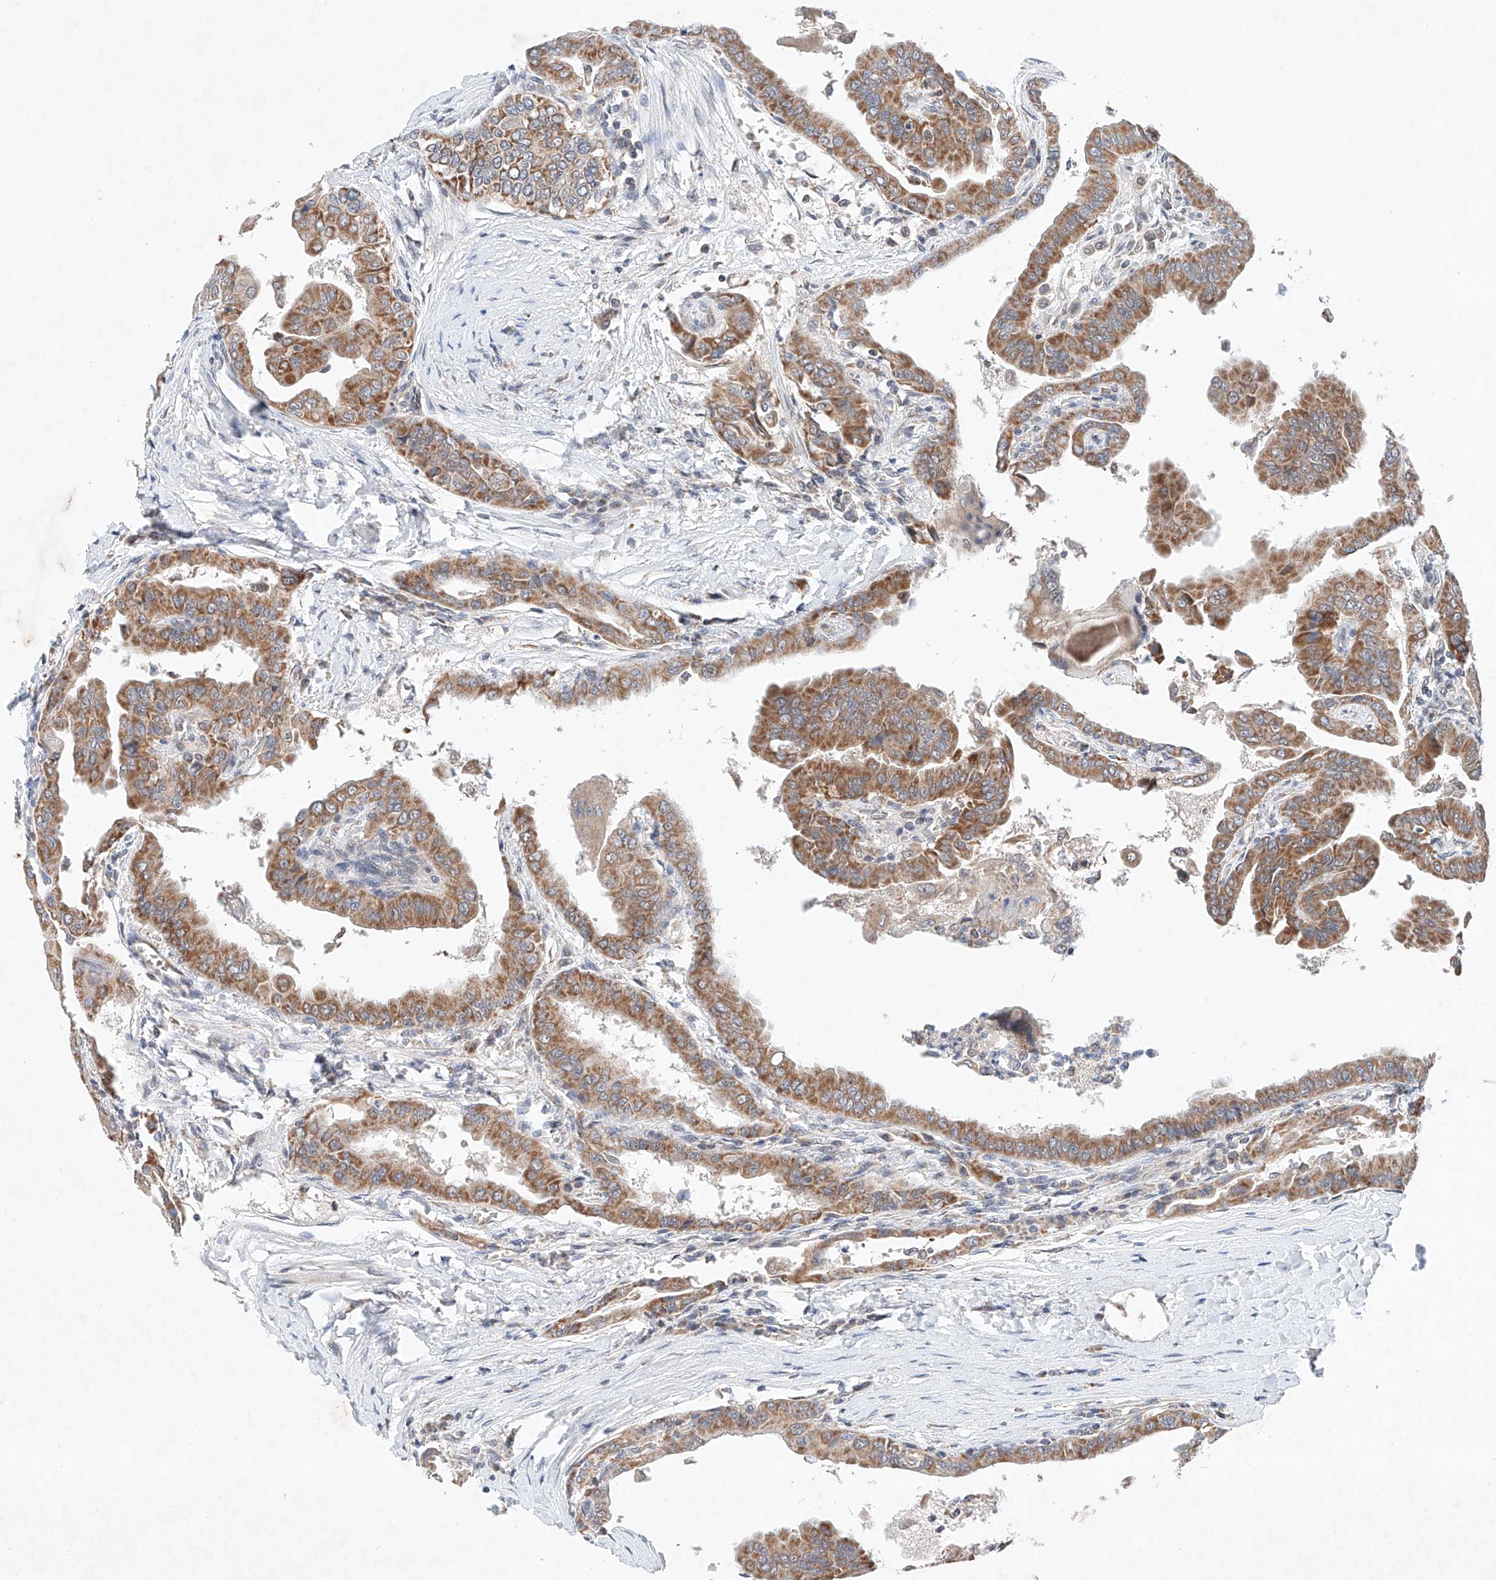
{"staining": {"intensity": "moderate", "quantity": ">75%", "location": "cytoplasmic/membranous"}, "tissue": "thyroid cancer", "cell_type": "Tumor cells", "image_type": "cancer", "snomed": [{"axis": "morphology", "description": "Papillary adenocarcinoma, NOS"}, {"axis": "topography", "description": "Thyroid gland"}], "caption": "Immunohistochemical staining of human thyroid cancer (papillary adenocarcinoma) displays medium levels of moderate cytoplasmic/membranous protein positivity in about >75% of tumor cells.", "gene": "FASTK", "patient": {"sex": "male", "age": 33}}